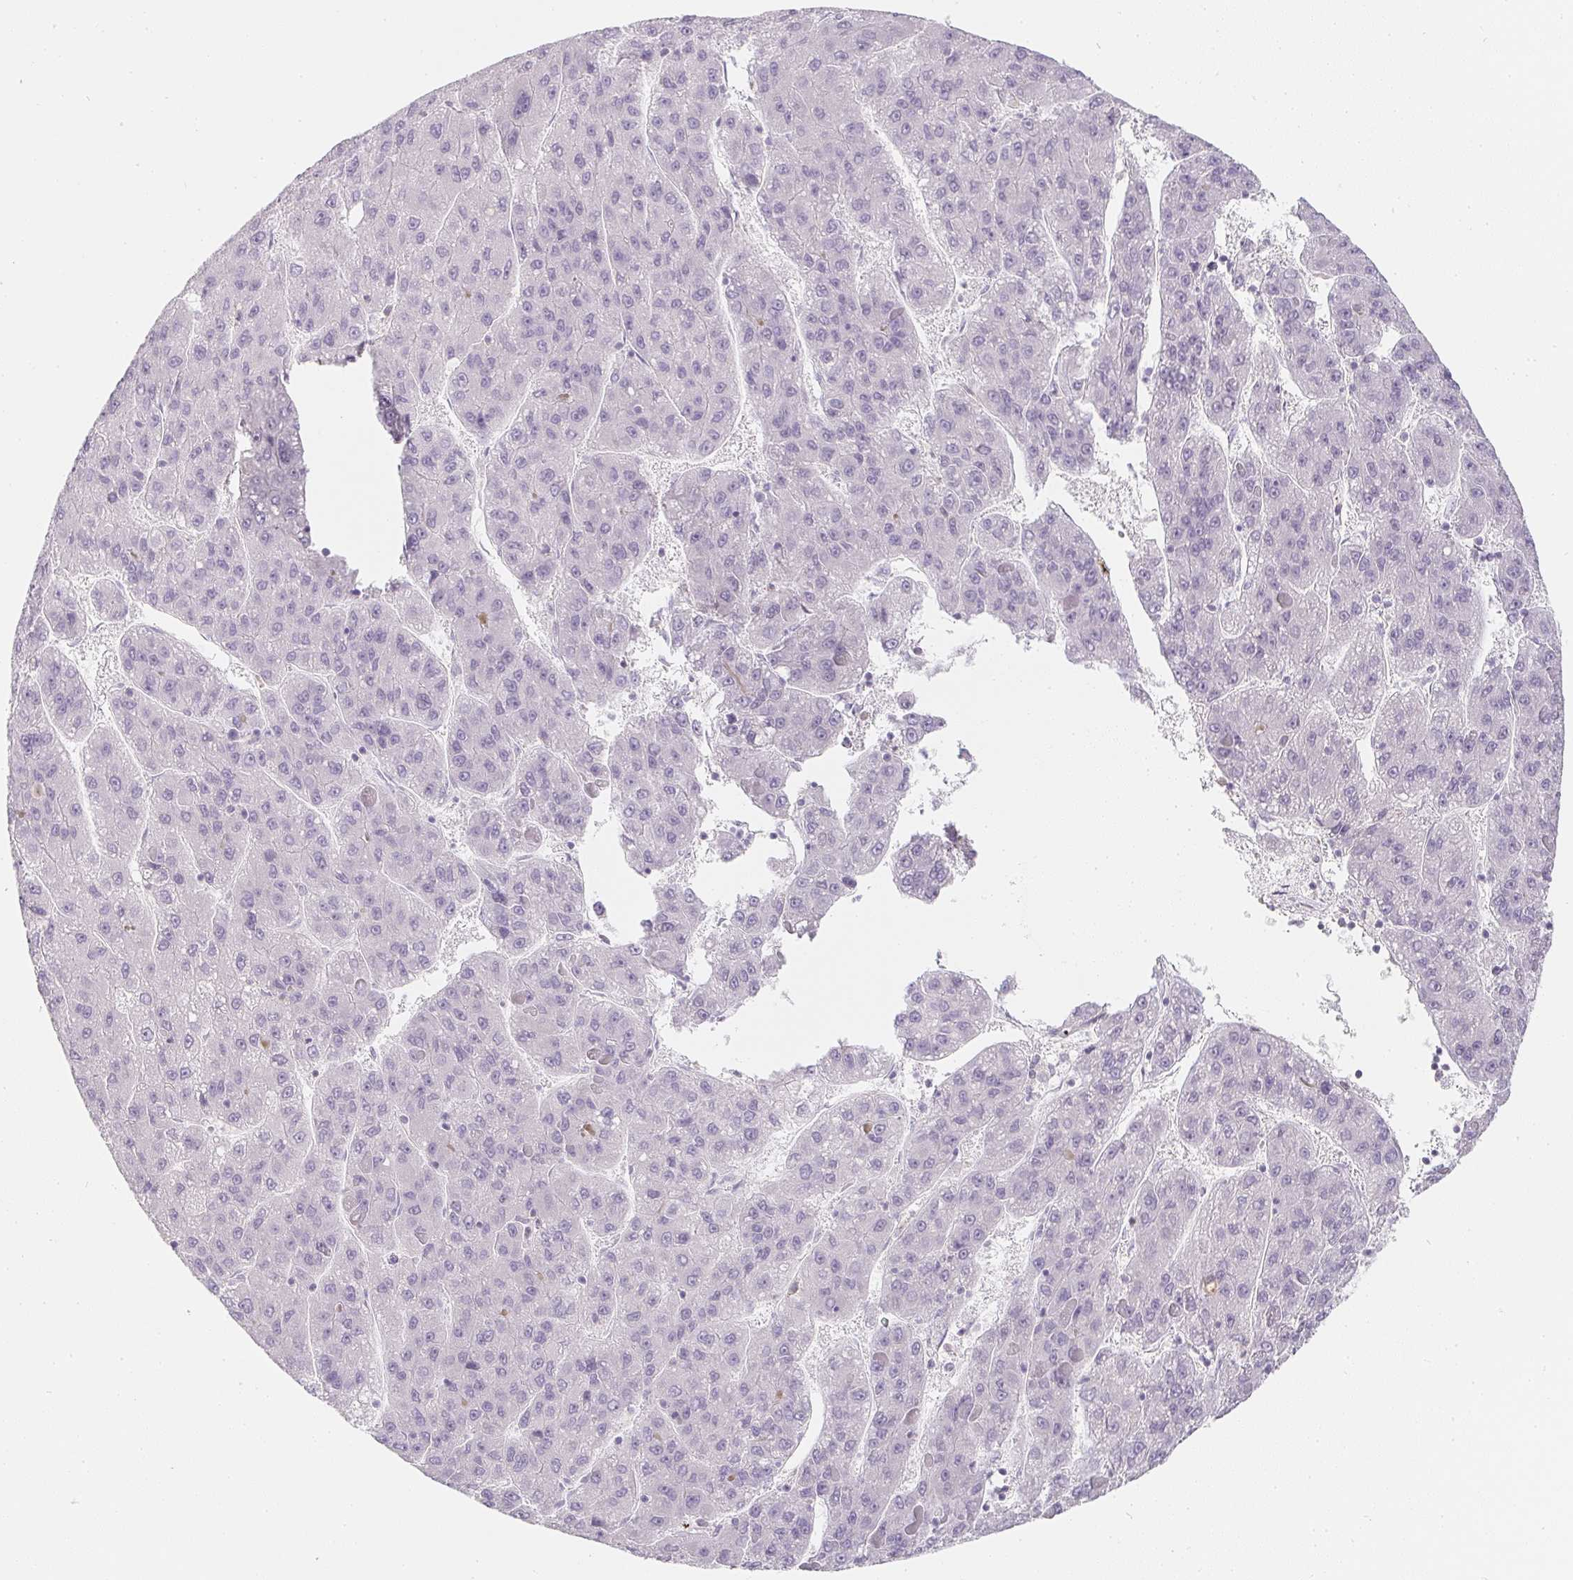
{"staining": {"intensity": "negative", "quantity": "none", "location": "none"}, "tissue": "liver cancer", "cell_type": "Tumor cells", "image_type": "cancer", "snomed": [{"axis": "morphology", "description": "Carcinoma, Hepatocellular, NOS"}, {"axis": "topography", "description": "Liver"}], "caption": "High magnification brightfield microscopy of liver cancer (hepatocellular carcinoma) stained with DAB (3,3'-diaminobenzidine) (brown) and counterstained with hematoxylin (blue): tumor cells show no significant expression.", "gene": "SOAT1", "patient": {"sex": "female", "age": 82}}